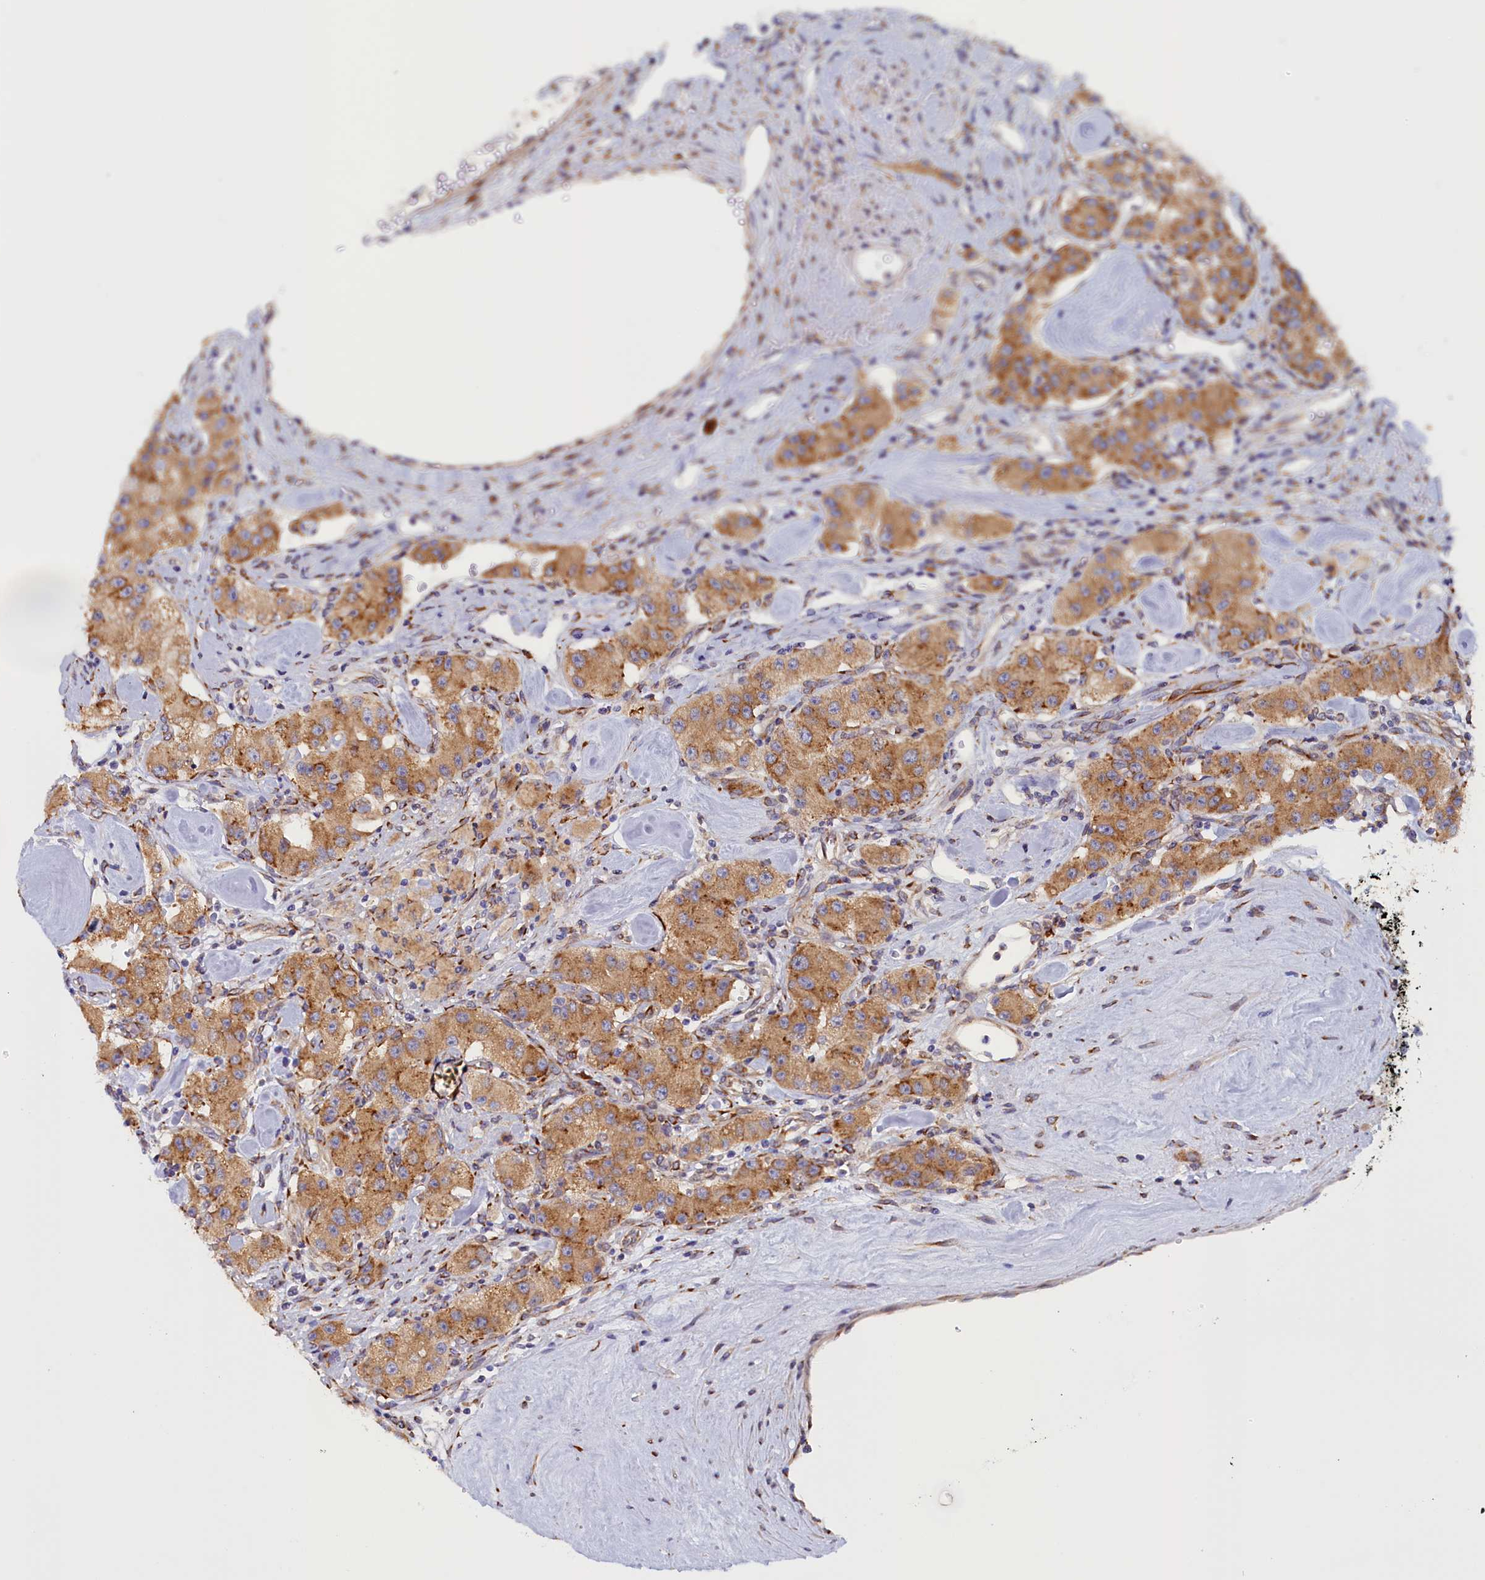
{"staining": {"intensity": "moderate", "quantity": ">75%", "location": "cytoplasmic/membranous"}, "tissue": "carcinoid", "cell_type": "Tumor cells", "image_type": "cancer", "snomed": [{"axis": "morphology", "description": "Carcinoid, malignant, NOS"}, {"axis": "topography", "description": "Pancreas"}], "caption": "Immunohistochemistry (DAB) staining of malignant carcinoid shows moderate cytoplasmic/membranous protein positivity in approximately >75% of tumor cells. Nuclei are stained in blue.", "gene": "CCDC68", "patient": {"sex": "male", "age": 41}}